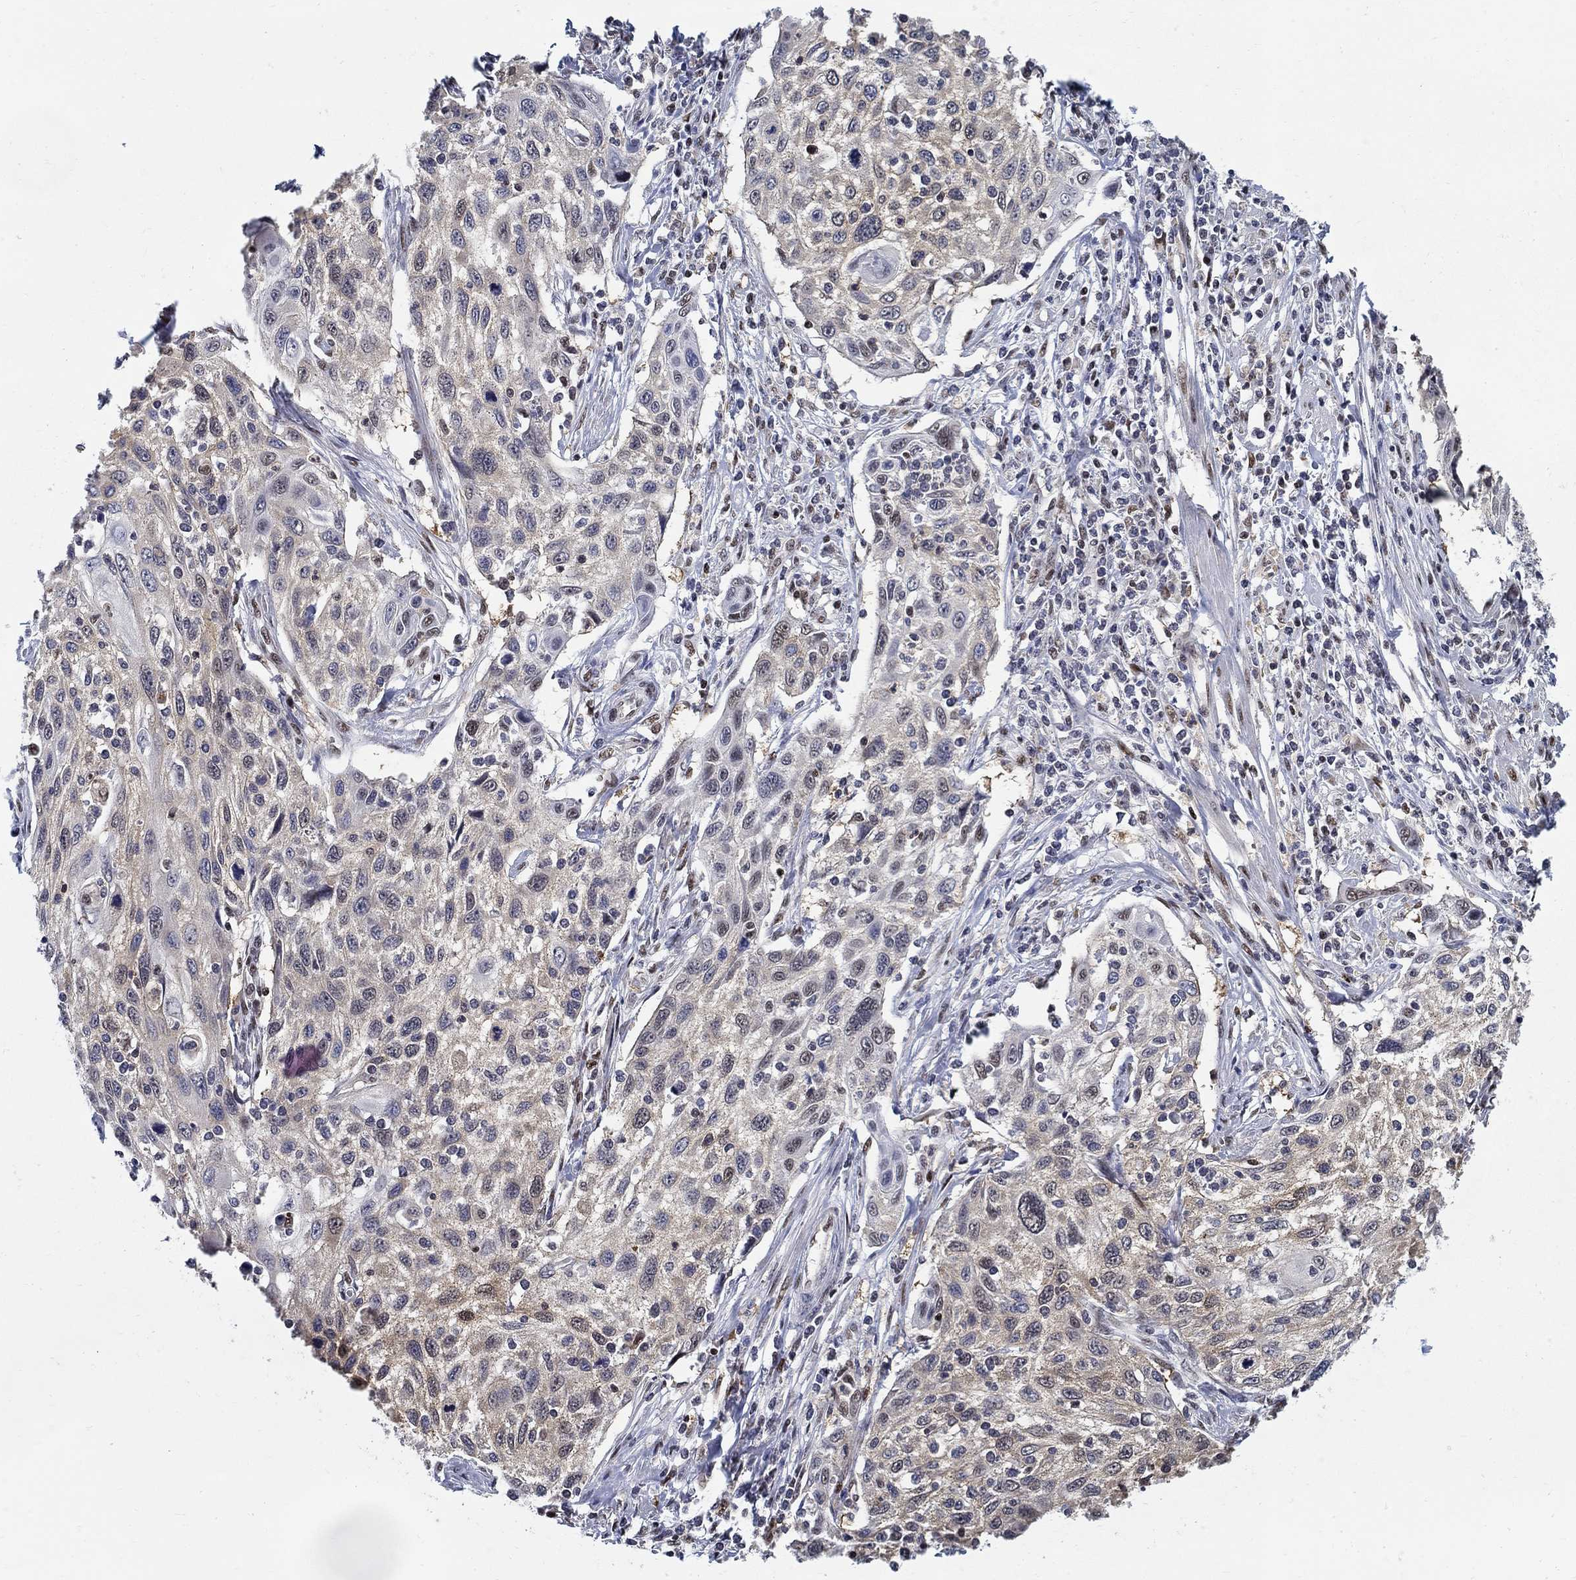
{"staining": {"intensity": "negative", "quantity": "none", "location": "none"}, "tissue": "cervical cancer", "cell_type": "Tumor cells", "image_type": "cancer", "snomed": [{"axis": "morphology", "description": "Squamous cell carcinoma, NOS"}, {"axis": "topography", "description": "Cervix"}], "caption": "Immunohistochemistry (IHC) of human cervical cancer (squamous cell carcinoma) exhibits no staining in tumor cells. (DAB IHC, high magnification).", "gene": "ZNF594", "patient": {"sex": "female", "age": 70}}